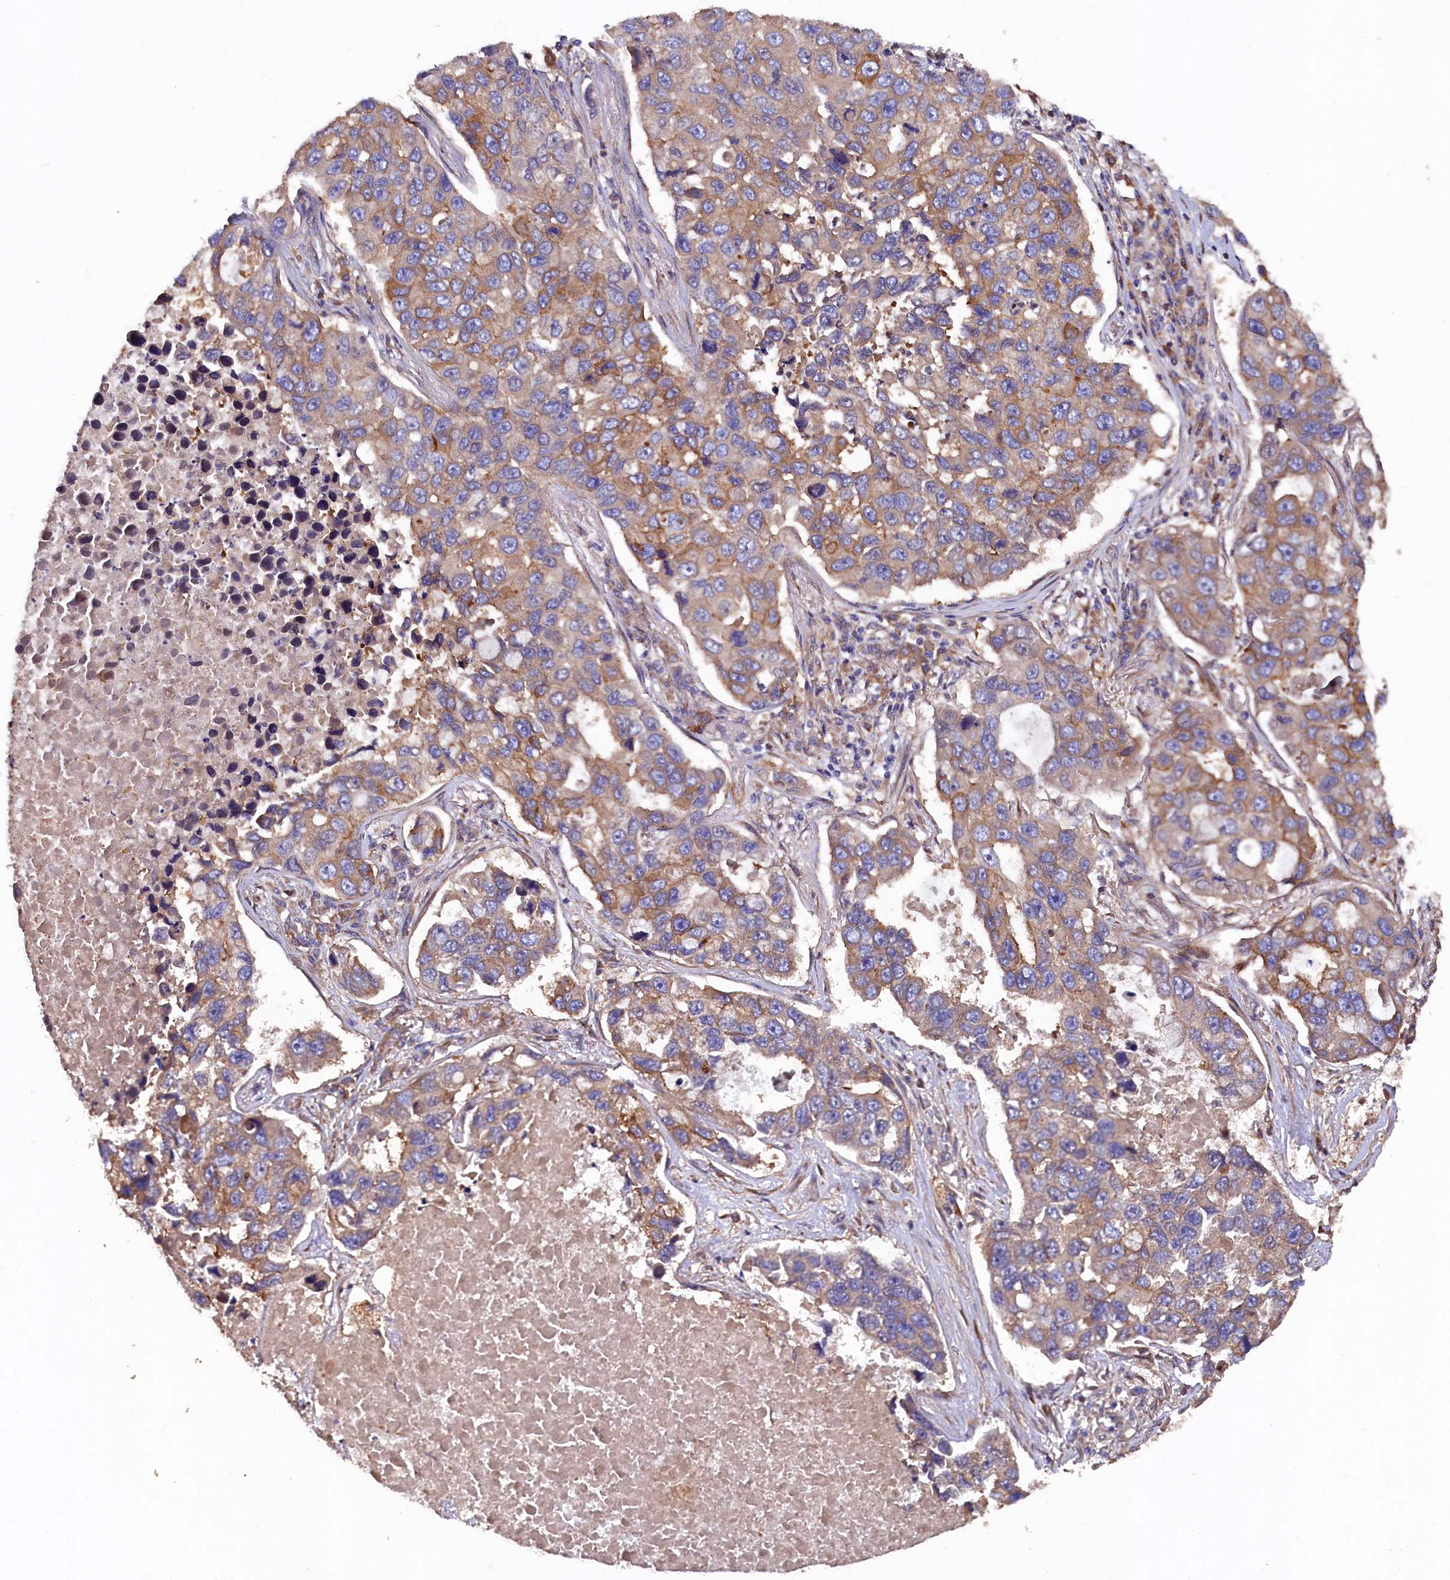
{"staining": {"intensity": "moderate", "quantity": "<25%", "location": "cytoplasmic/membranous"}, "tissue": "lung cancer", "cell_type": "Tumor cells", "image_type": "cancer", "snomed": [{"axis": "morphology", "description": "Adenocarcinoma, NOS"}, {"axis": "topography", "description": "Lung"}], "caption": "Lung adenocarcinoma stained with immunohistochemistry (IHC) shows moderate cytoplasmic/membranous expression in approximately <25% of tumor cells.", "gene": "GREB1L", "patient": {"sex": "male", "age": 64}}